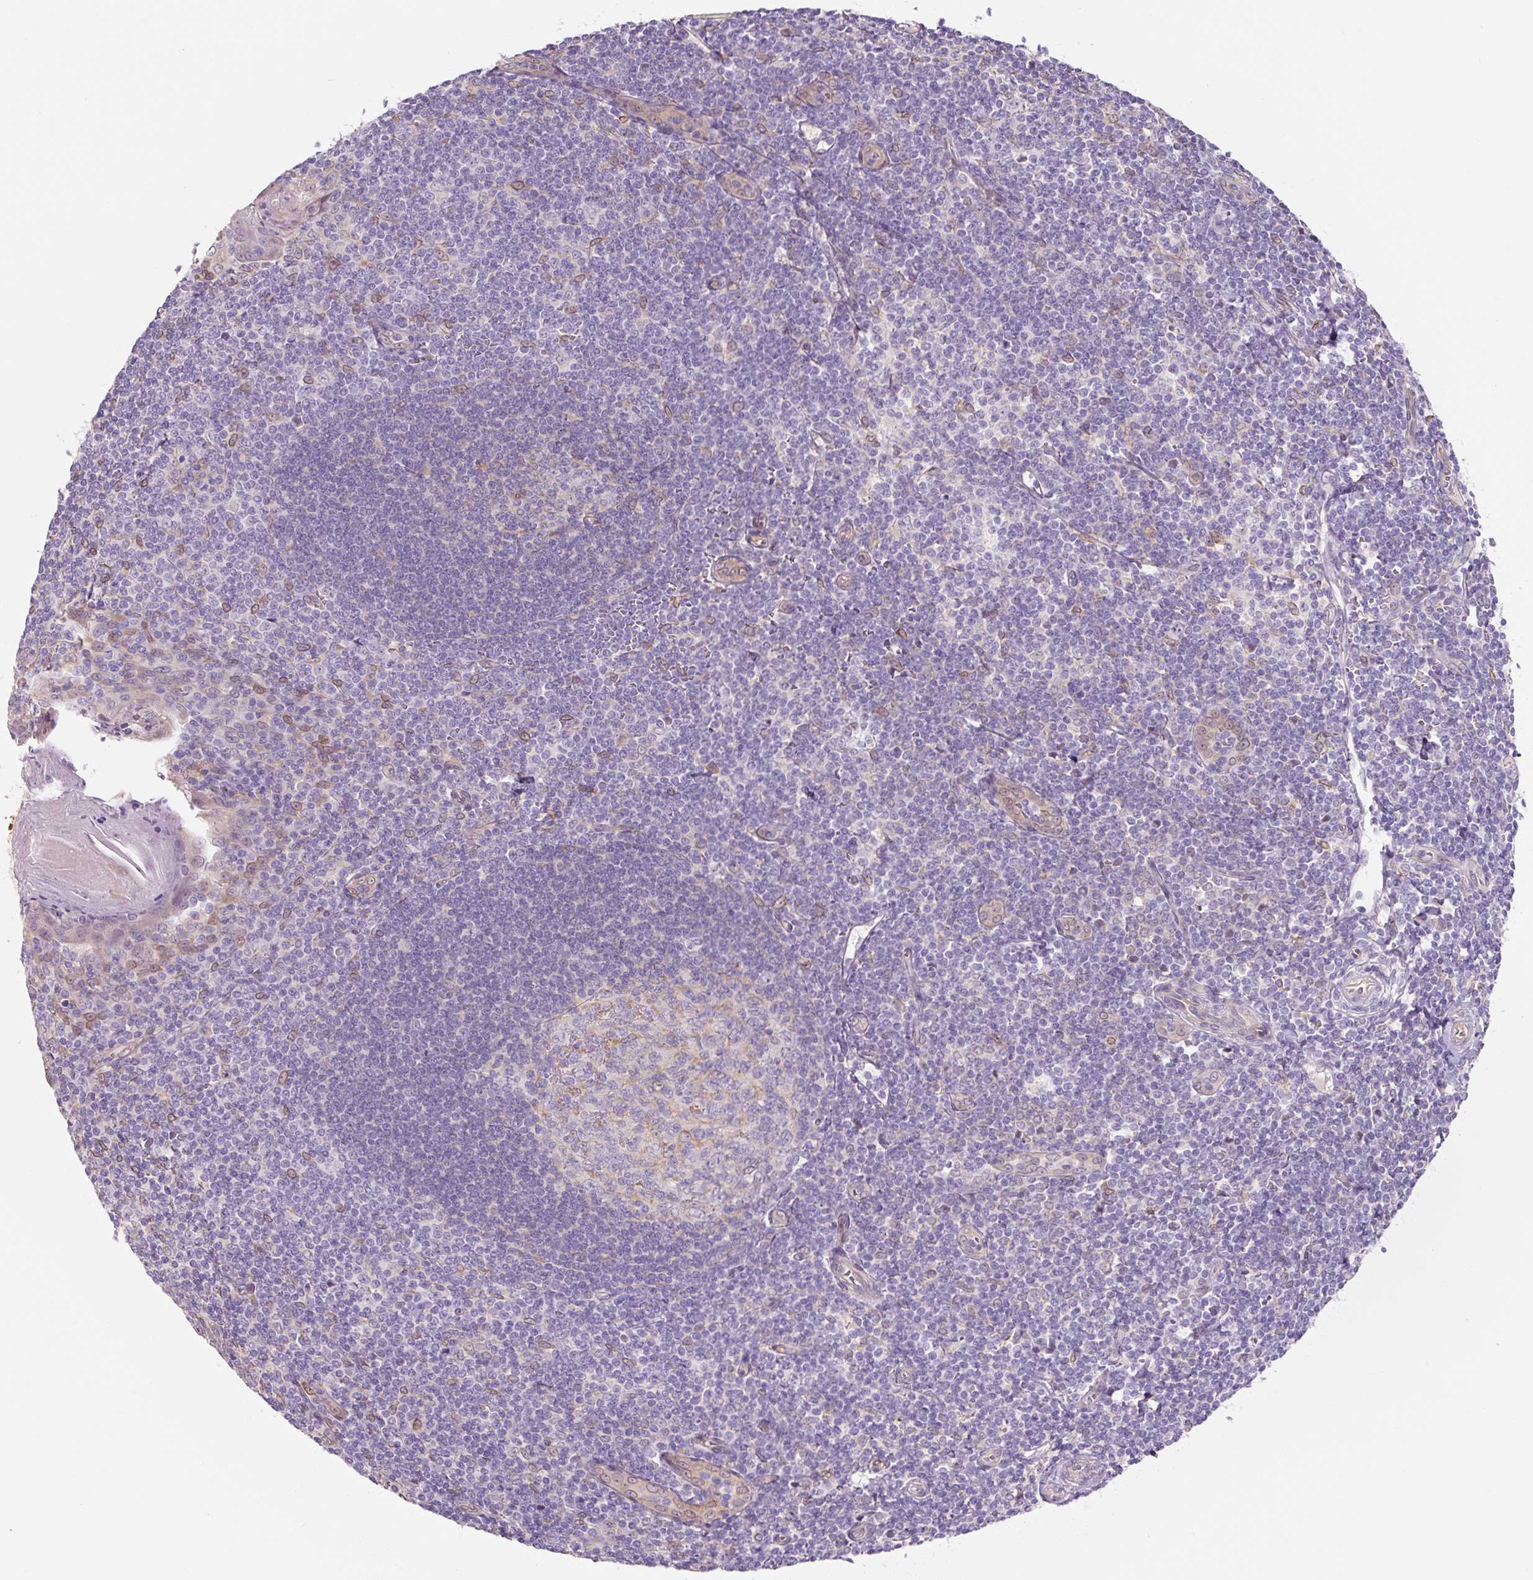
{"staining": {"intensity": "weak", "quantity": "<25%", "location": "cytoplasmic/membranous"}, "tissue": "tonsil", "cell_type": "Germinal center cells", "image_type": "normal", "snomed": [{"axis": "morphology", "description": "Normal tissue, NOS"}, {"axis": "topography", "description": "Tonsil"}], "caption": "DAB immunohistochemical staining of unremarkable tonsil shows no significant expression in germinal center cells. (Immunohistochemistry (ihc), brightfield microscopy, high magnification).", "gene": "ASRGL1", "patient": {"sex": "male", "age": 27}}